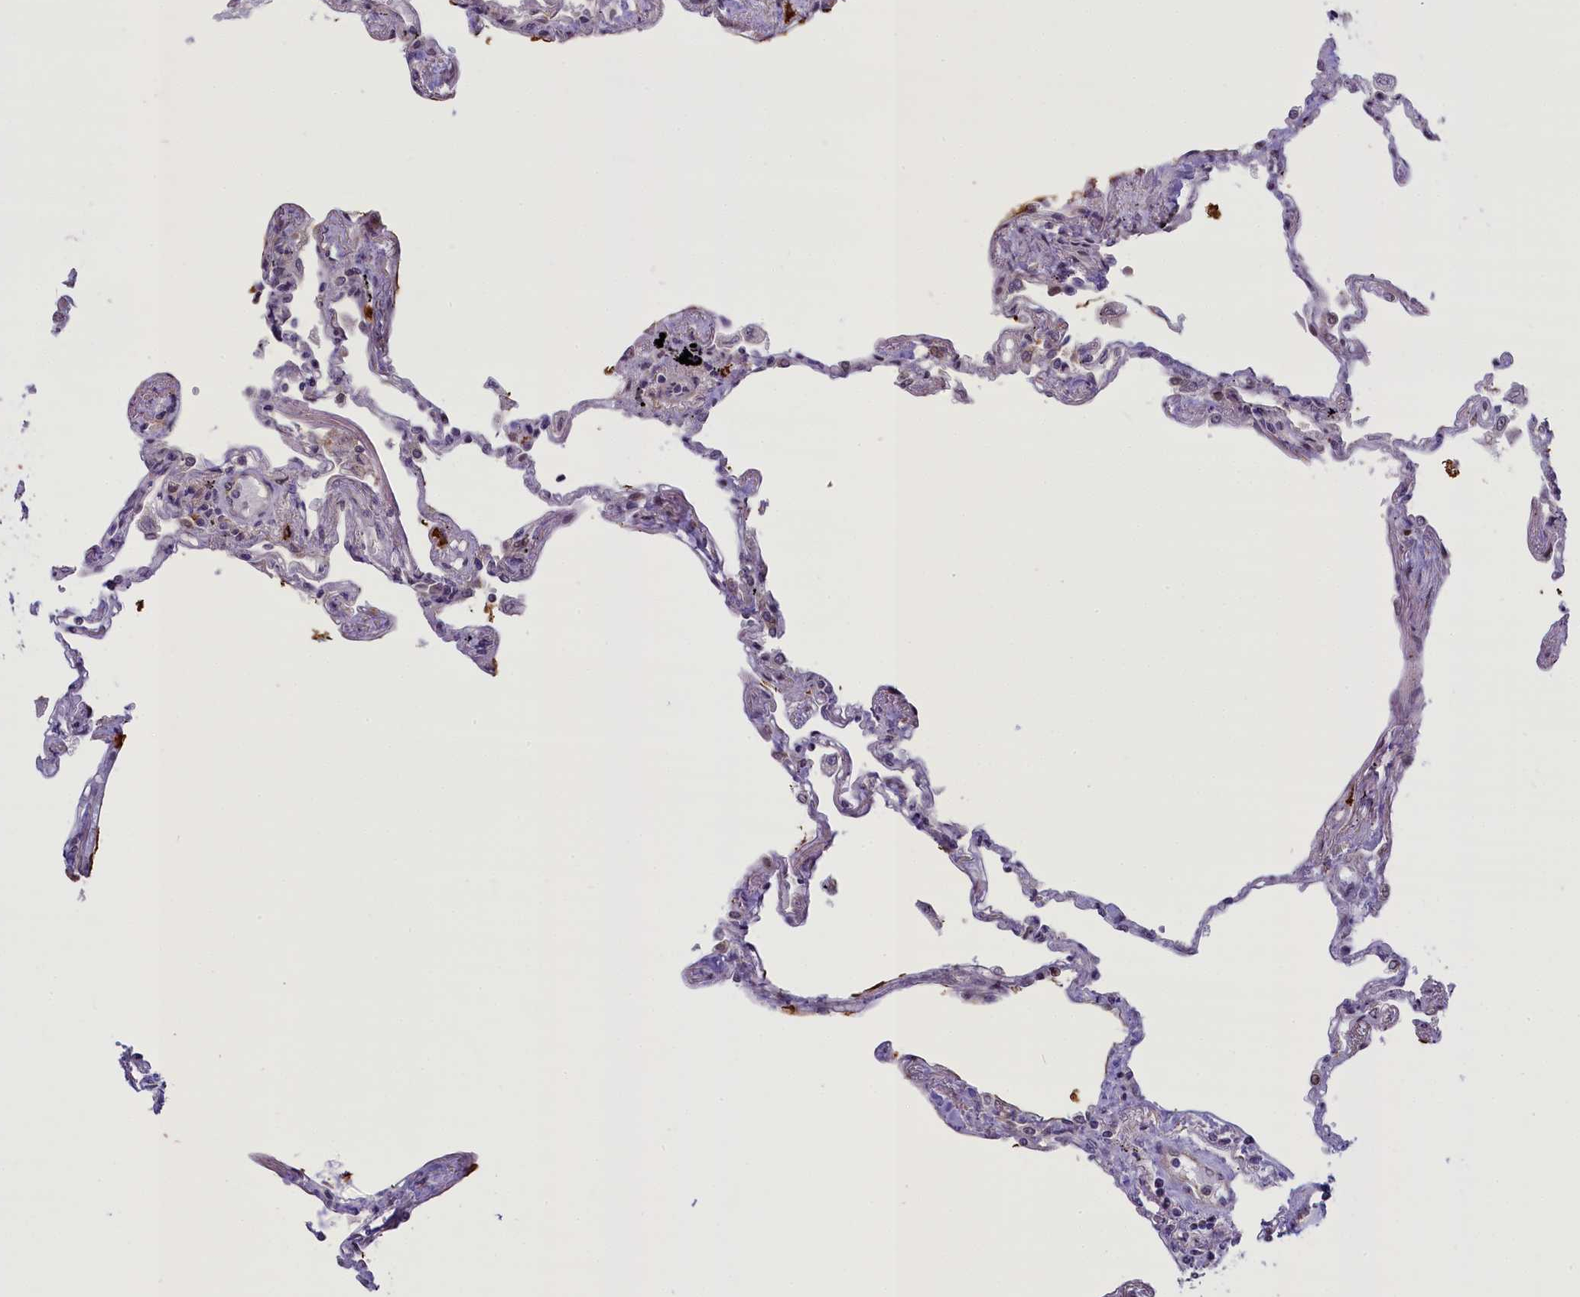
{"staining": {"intensity": "negative", "quantity": "none", "location": "none"}, "tissue": "lung", "cell_type": "Alveolar cells", "image_type": "normal", "snomed": [{"axis": "morphology", "description": "Normal tissue, NOS"}, {"axis": "topography", "description": "Lung"}], "caption": "The immunohistochemistry (IHC) image has no significant positivity in alveolar cells of lung.", "gene": "CCL23", "patient": {"sex": "female", "age": 67}}